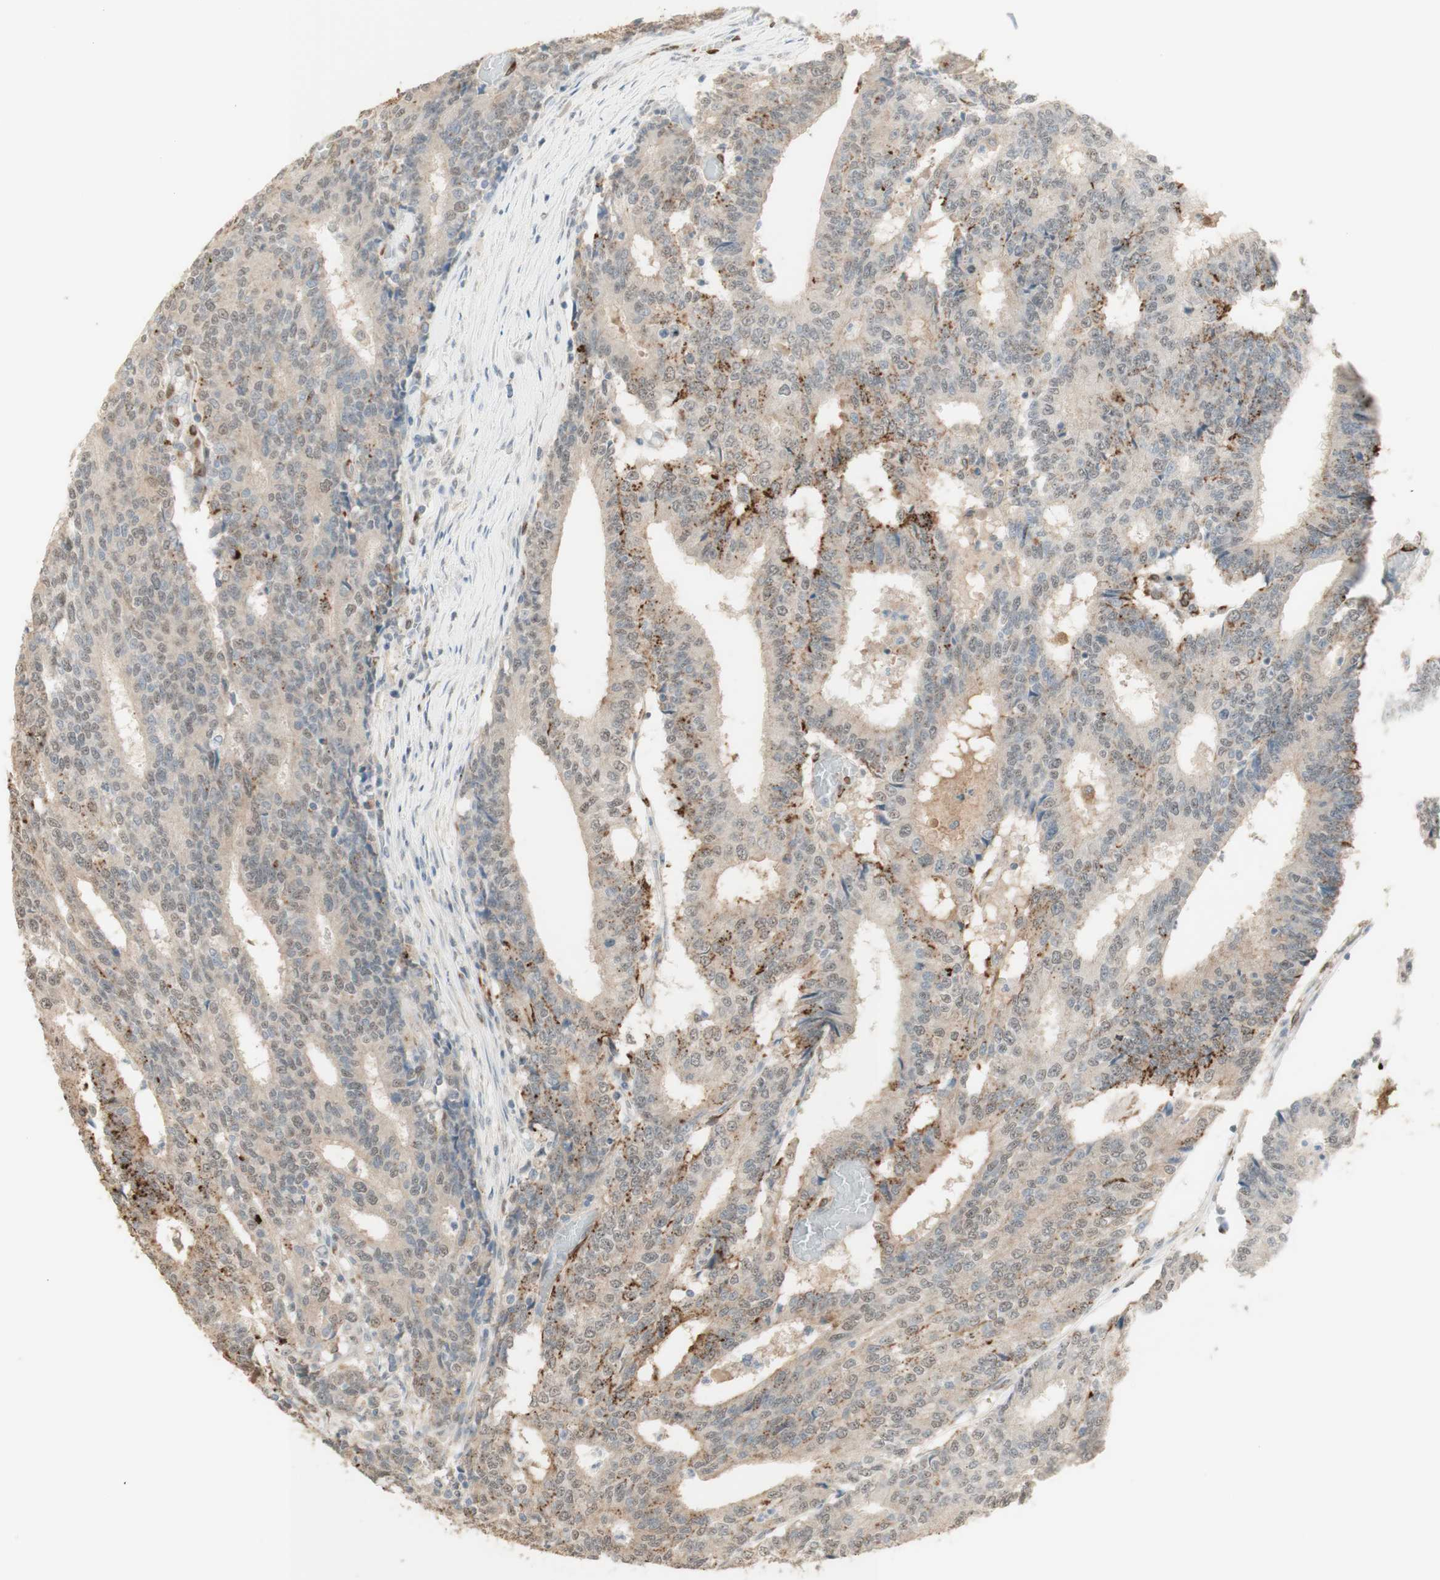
{"staining": {"intensity": "moderate", "quantity": "<25%", "location": "cytoplasmic/membranous"}, "tissue": "prostate cancer", "cell_type": "Tumor cells", "image_type": "cancer", "snomed": [{"axis": "morphology", "description": "Normal tissue, NOS"}, {"axis": "morphology", "description": "Adenocarcinoma, High grade"}, {"axis": "topography", "description": "Prostate"}, {"axis": "topography", "description": "Seminal veicle"}], "caption": "DAB immunohistochemical staining of prostate cancer displays moderate cytoplasmic/membranous protein expression in approximately <25% of tumor cells.", "gene": "MUC3A", "patient": {"sex": "male", "age": 55}}